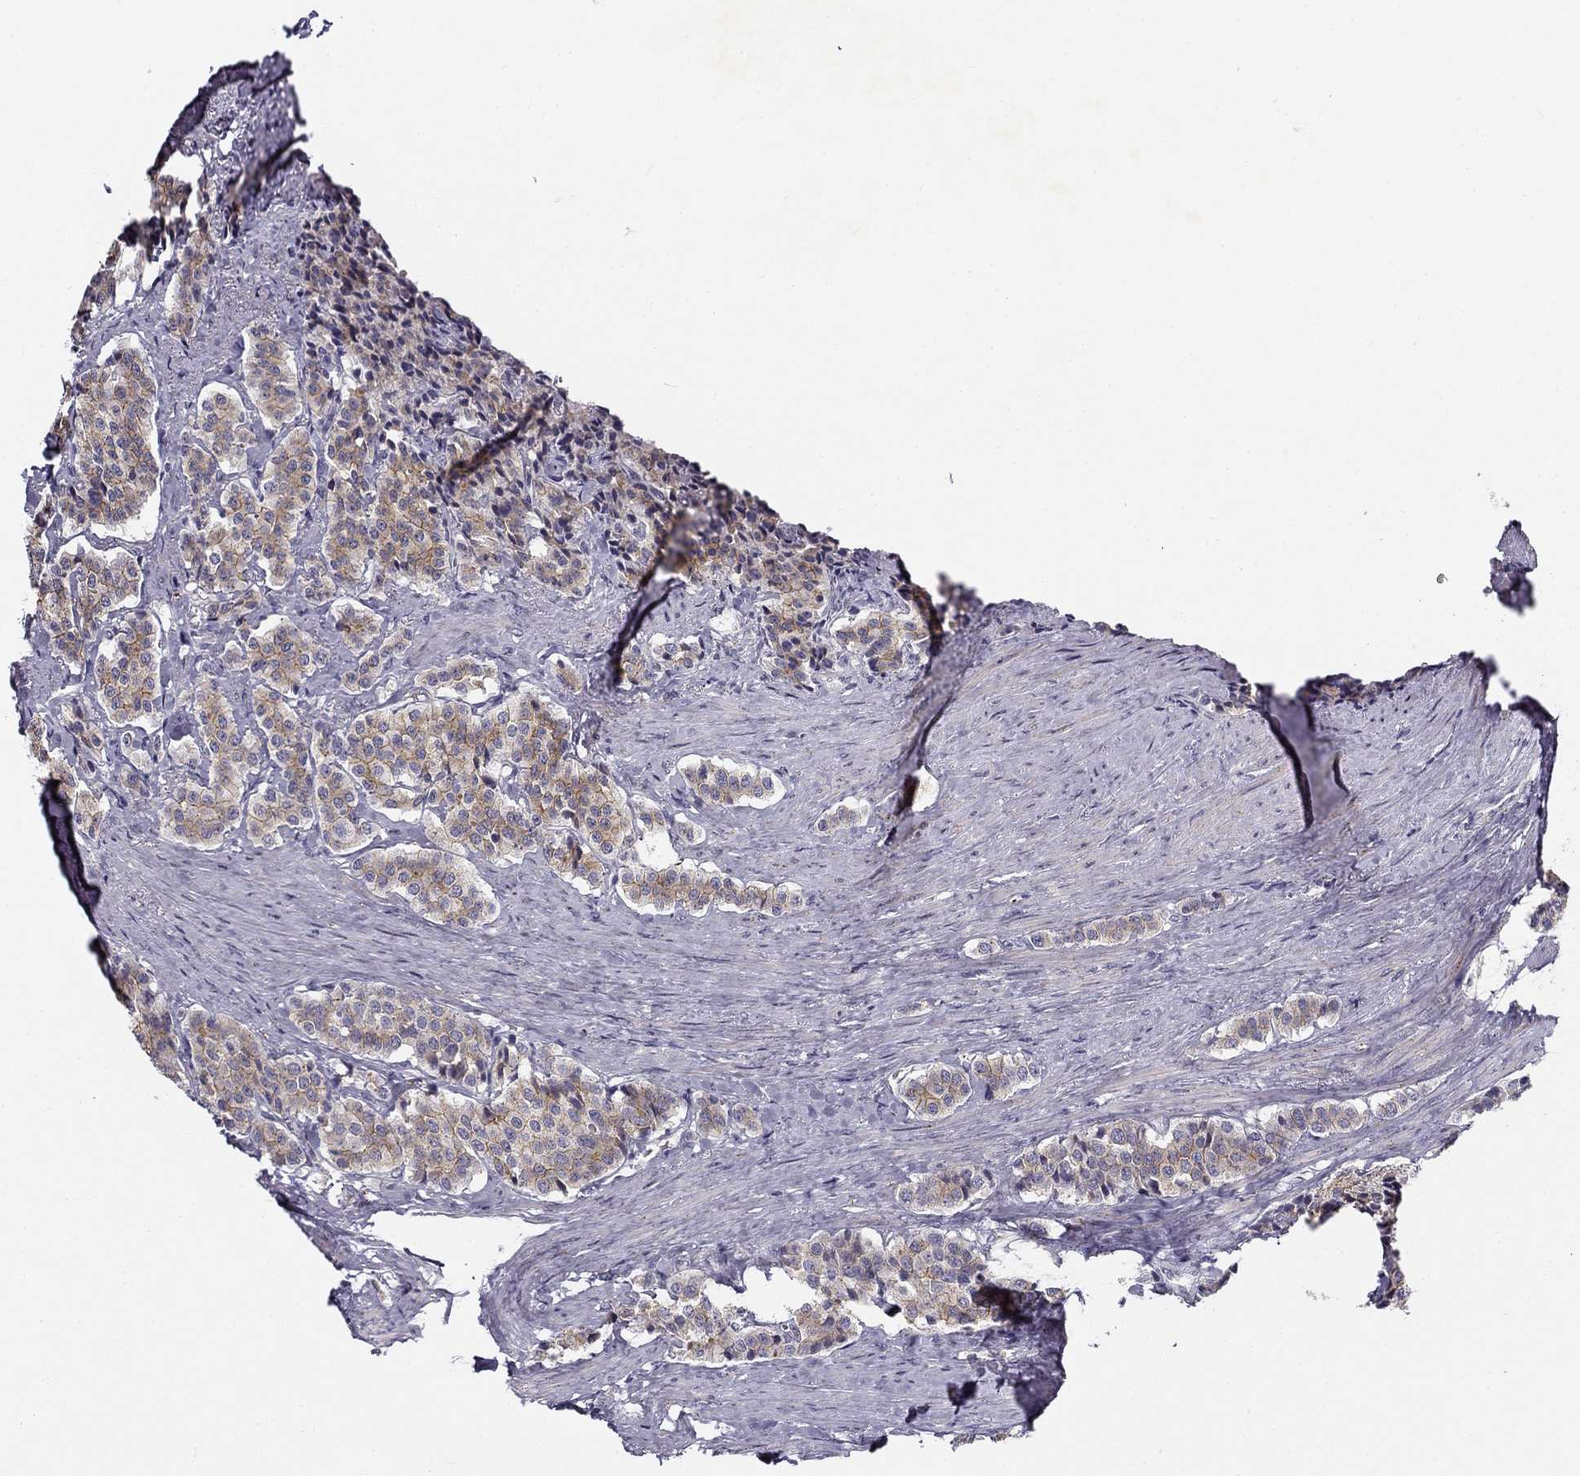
{"staining": {"intensity": "moderate", "quantity": ">75%", "location": "cytoplasmic/membranous"}, "tissue": "carcinoid", "cell_type": "Tumor cells", "image_type": "cancer", "snomed": [{"axis": "morphology", "description": "Carcinoid, malignant, NOS"}, {"axis": "topography", "description": "Small intestine"}], "caption": "Immunohistochemistry photomicrograph of neoplastic tissue: human malignant carcinoid stained using IHC displays medium levels of moderate protein expression localized specifically in the cytoplasmic/membranous of tumor cells, appearing as a cytoplasmic/membranous brown color.", "gene": "CNR1", "patient": {"sex": "female", "age": 58}}